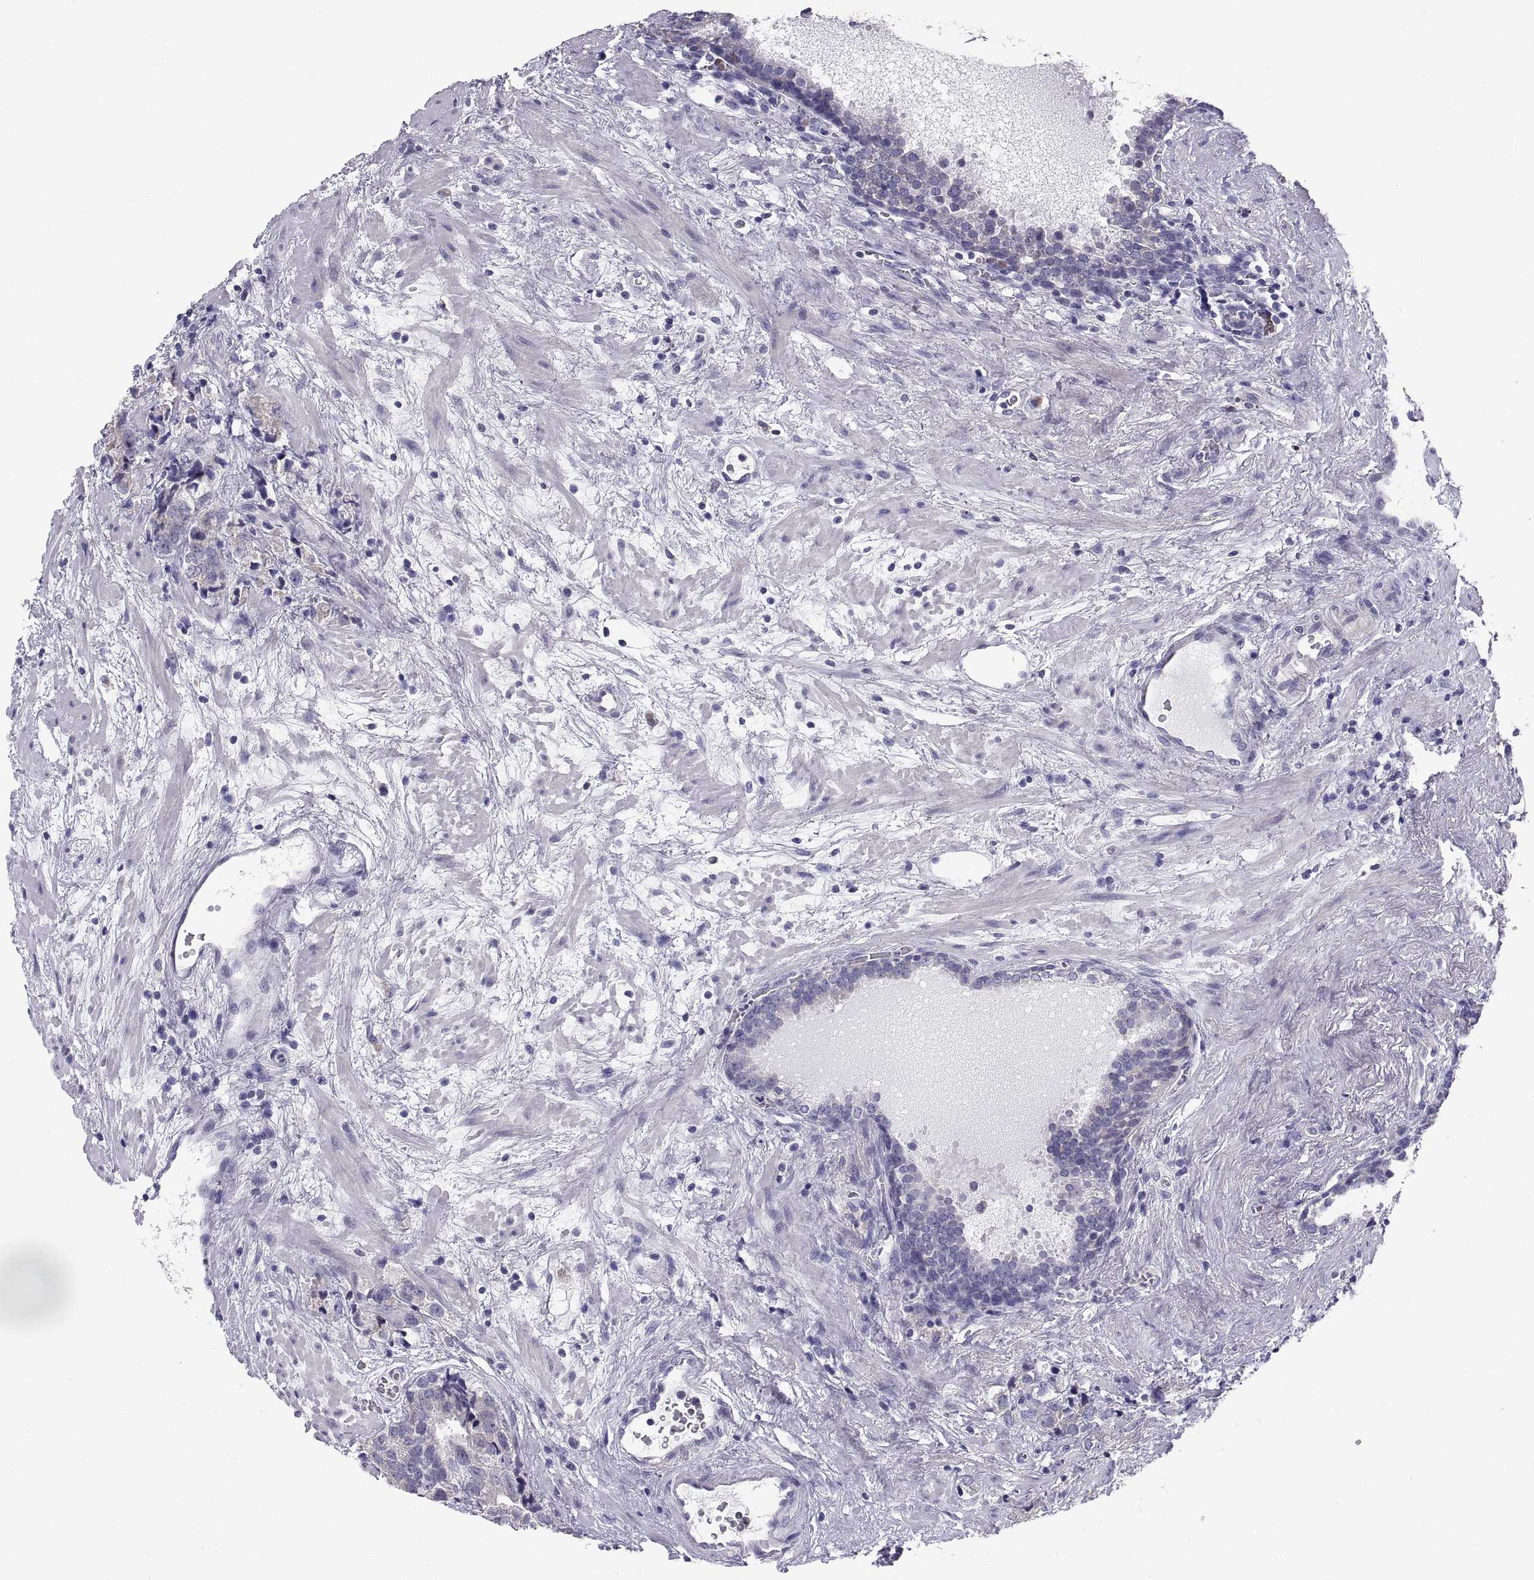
{"staining": {"intensity": "negative", "quantity": "none", "location": "none"}, "tissue": "prostate cancer", "cell_type": "Tumor cells", "image_type": "cancer", "snomed": [{"axis": "morphology", "description": "Adenocarcinoma, NOS"}, {"axis": "topography", "description": "Prostate and seminal vesicle, NOS"}], "caption": "Tumor cells are negative for protein expression in human prostate cancer.", "gene": "TNNC1", "patient": {"sex": "male", "age": 63}}